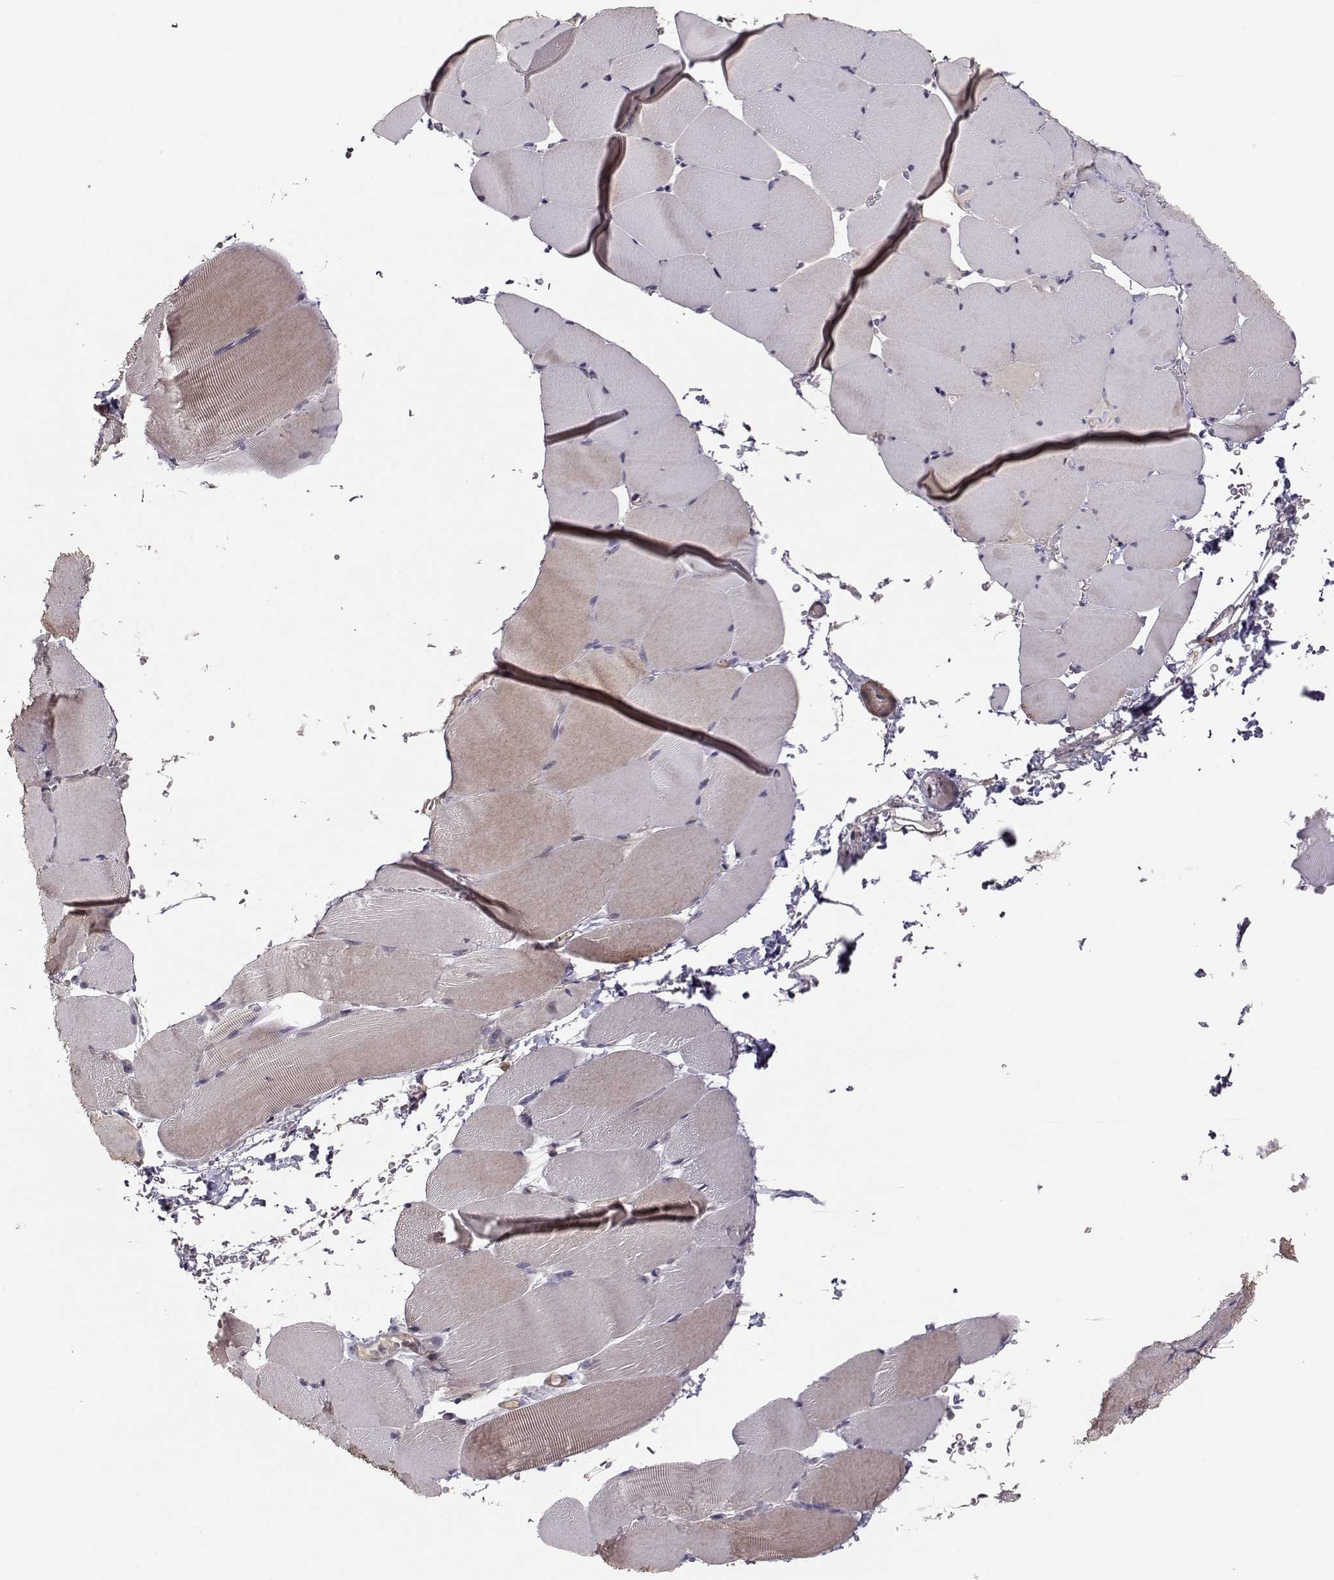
{"staining": {"intensity": "weak", "quantity": "<25%", "location": "cytoplasmic/membranous"}, "tissue": "skeletal muscle", "cell_type": "Myocytes", "image_type": "normal", "snomed": [{"axis": "morphology", "description": "Normal tissue, NOS"}, {"axis": "topography", "description": "Skeletal muscle"}], "caption": "IHC image of normal skeletal muscle stained for a protein (brown), which shows no positivity in myocytes. (Brightfield microscopy of DAB (3,3'-diaminobenzidine) IHC at high magnification).", "gene": "PLEKHG3", "patient": {"sex": "female", "age": 37}}